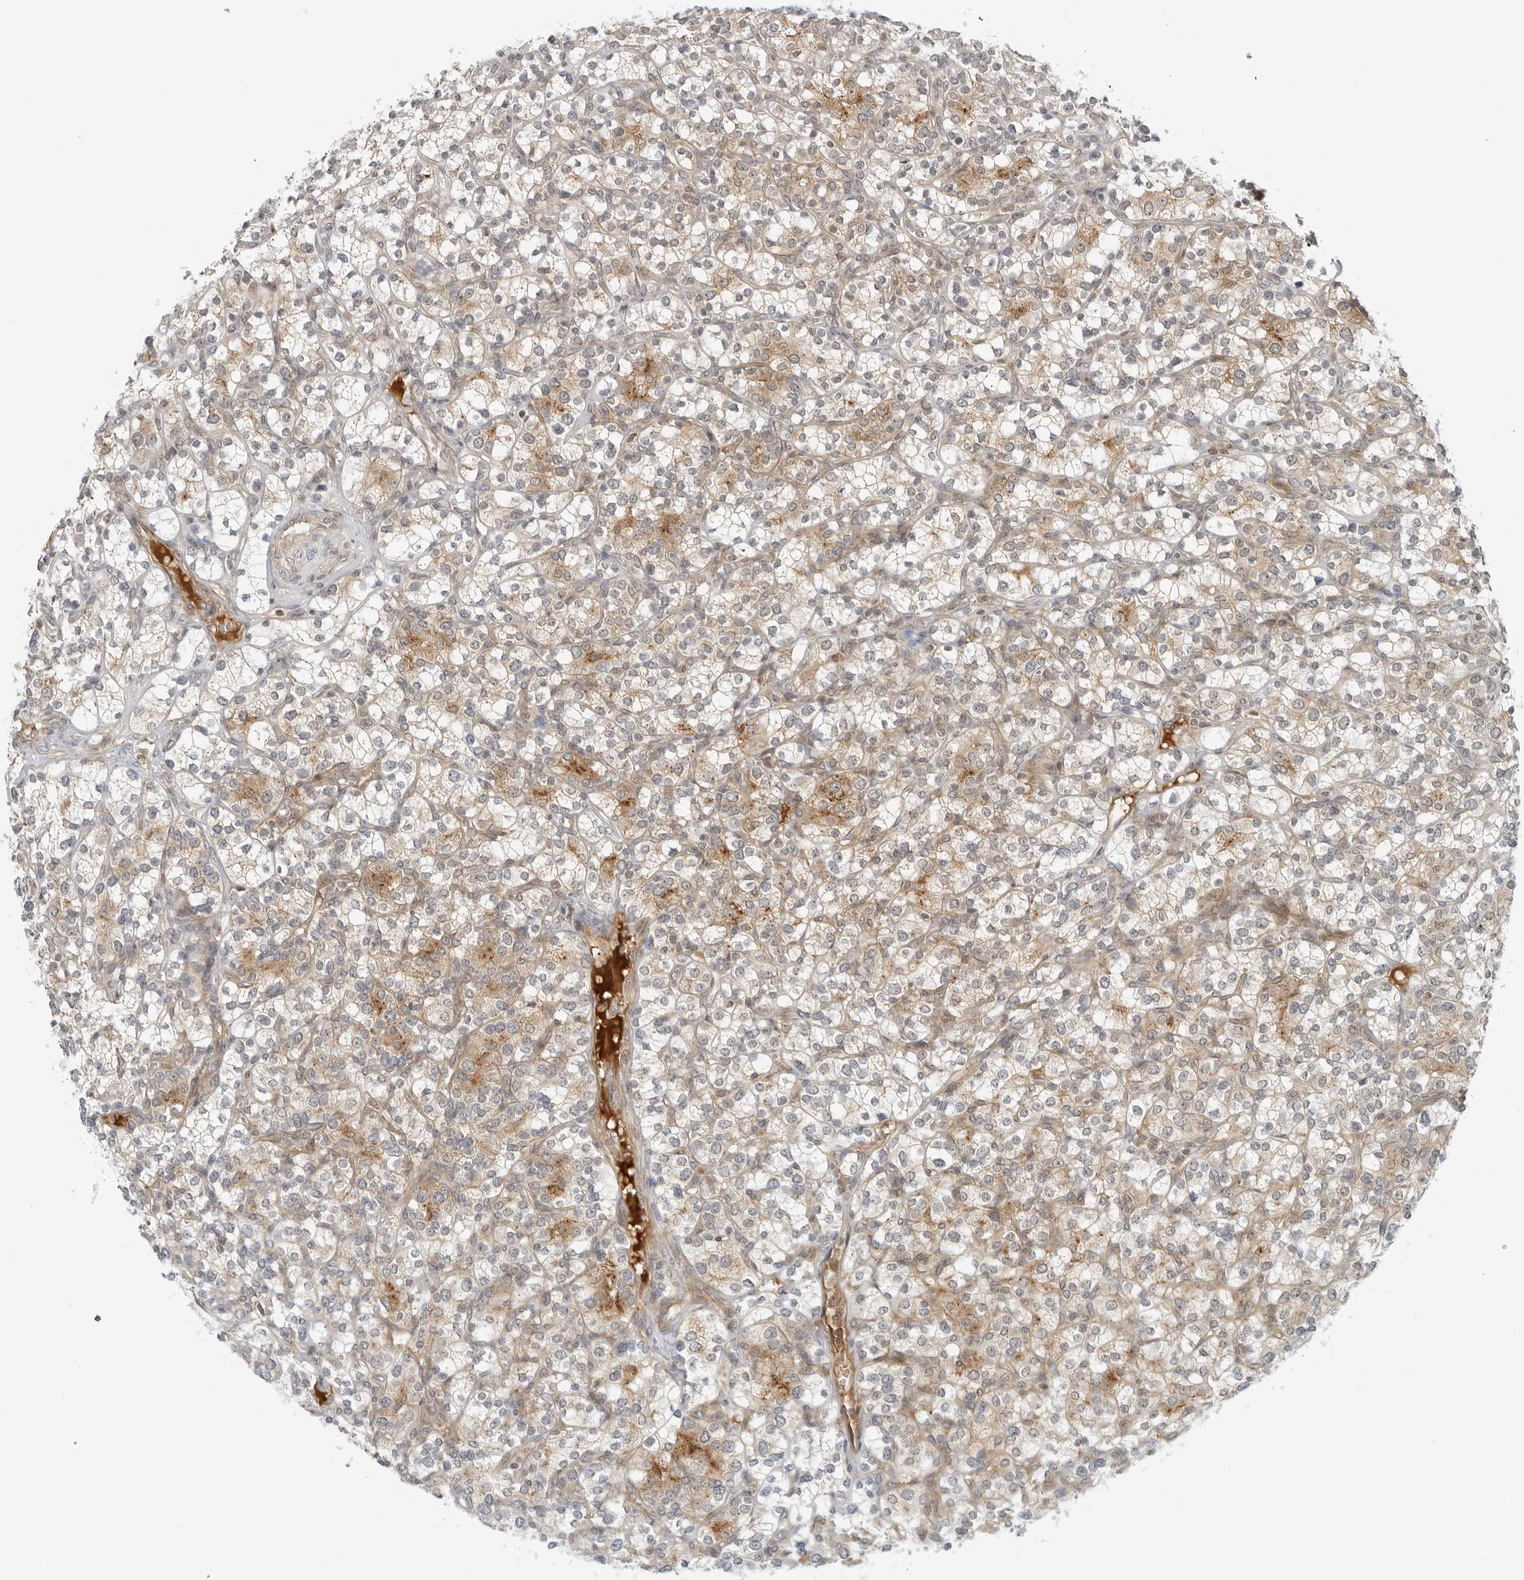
{"staining": {"intensity": "moderate", "quantity": "25%-75%", "location": "cytoplasmic/membranous"}, "tissue": "renal cancer", "cell_type": "Tumor cells", "image_type": "cancer", "snomed": [{"axis": "morphology", "description": "Adenocarcinoma, NOS"}, {"axis": "topography", "description": "Kidney"}], "caption": "The histopathology image demonstrates immunohistochemical staining of renal cancer. There is moderate cytoplasmic/membranous staining is identified in about 25%-75% of tumor cells.", "gene": "SUGCT", "patient": {"sex": "male", "age": 77}}